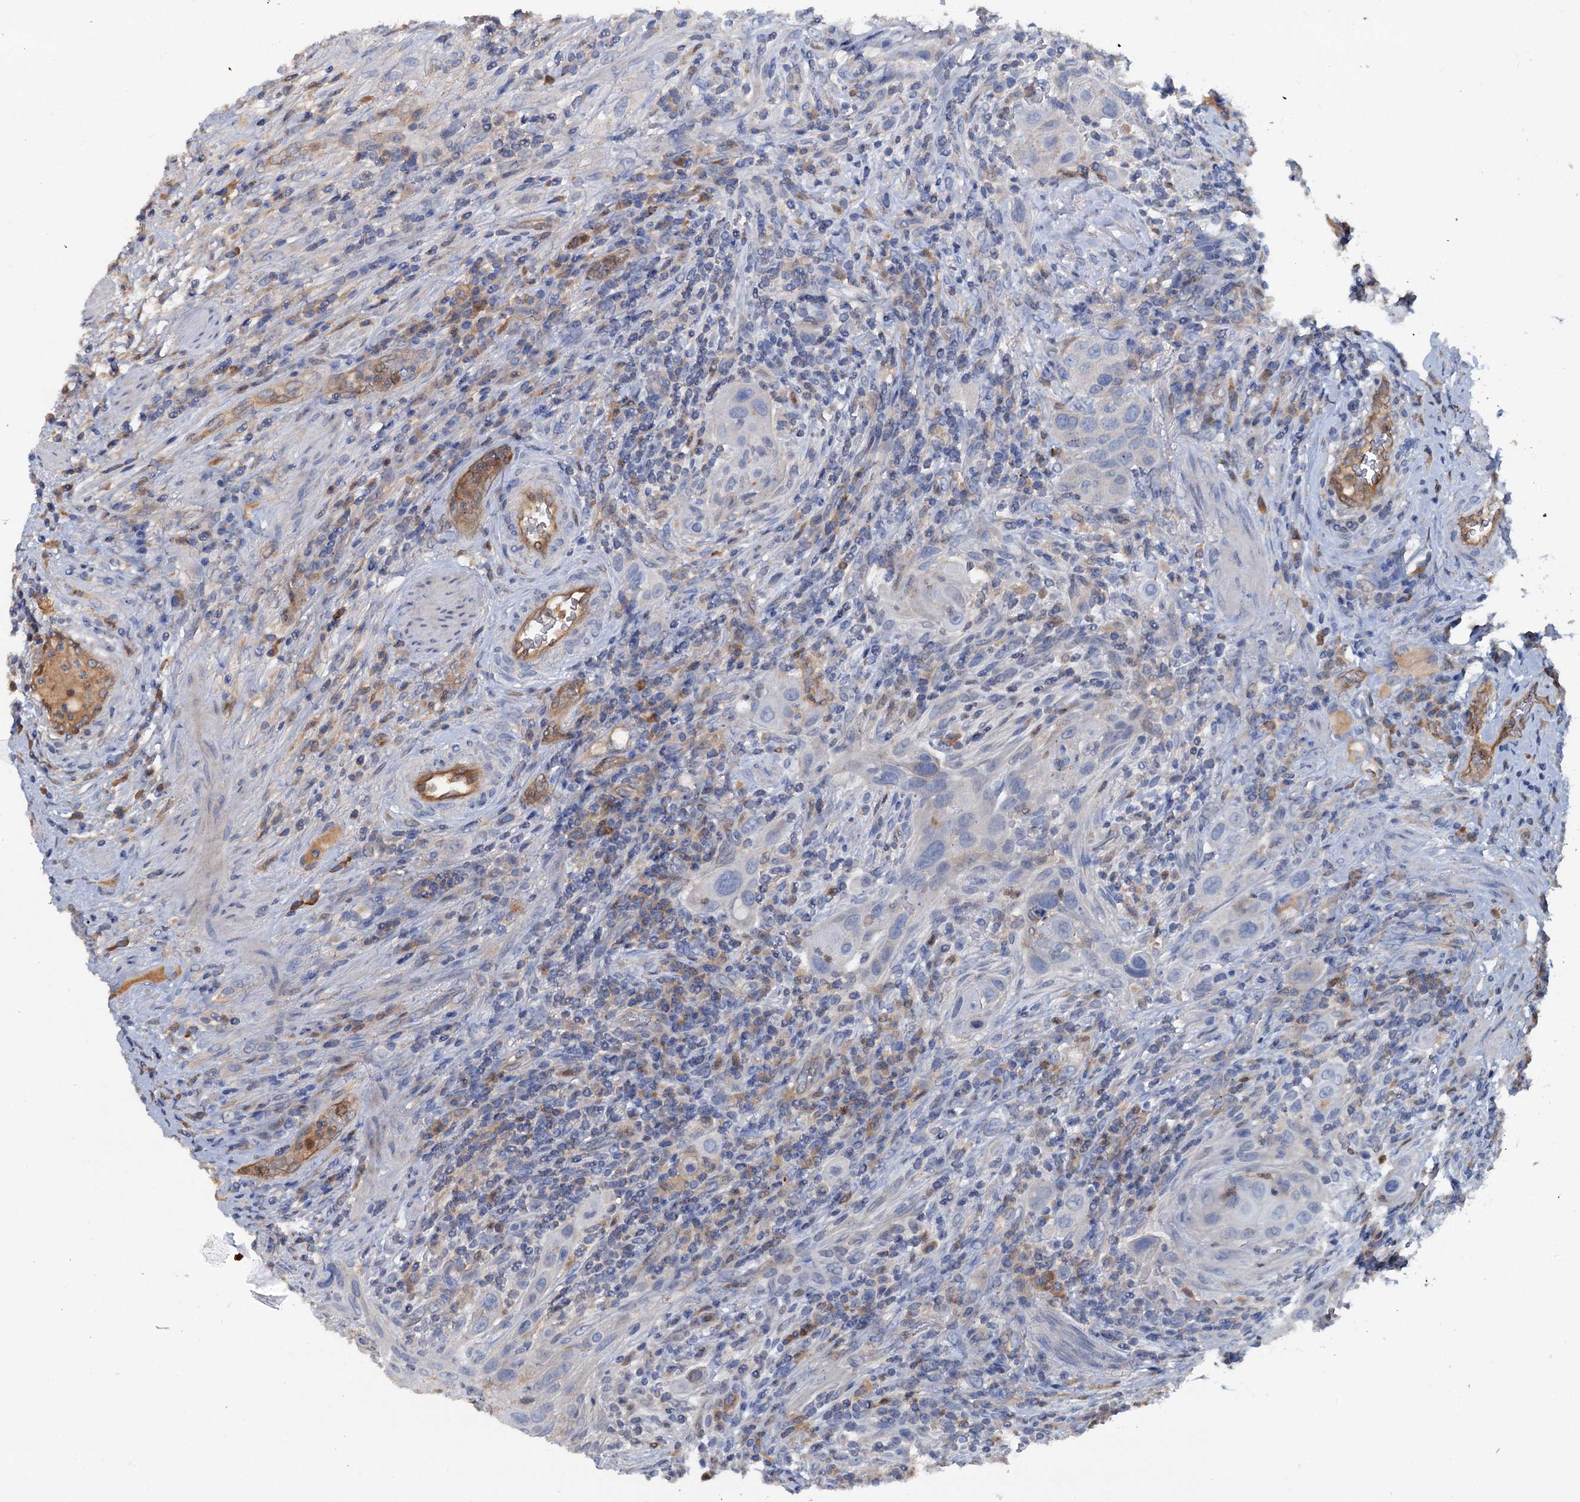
{"staining": {"intensity": "negative", "quantity": "none", "location": "none"}, "tissue": "urothelial cancer", "cell_type": "Tumor cells", "image_type": "cancer", "snomed": [{"axis": "morphology", "description": "Urothelial carcinoma, High grade"}, {"axis": "topography", "description": "Urinary bladder"}], "caption": "The immunohistochemistry histopathology image has no significant positivity in tumor cells of high-grade urothelial carcinoma tissue. Brightfield microscopy of IHC stained with DAB (3,3'-diaminobenzidine) (brown) and hematoxylin (blue), captured at high magnification.", "gene": "IL17RD", "patient": {"sex": "male", "age": 50}}